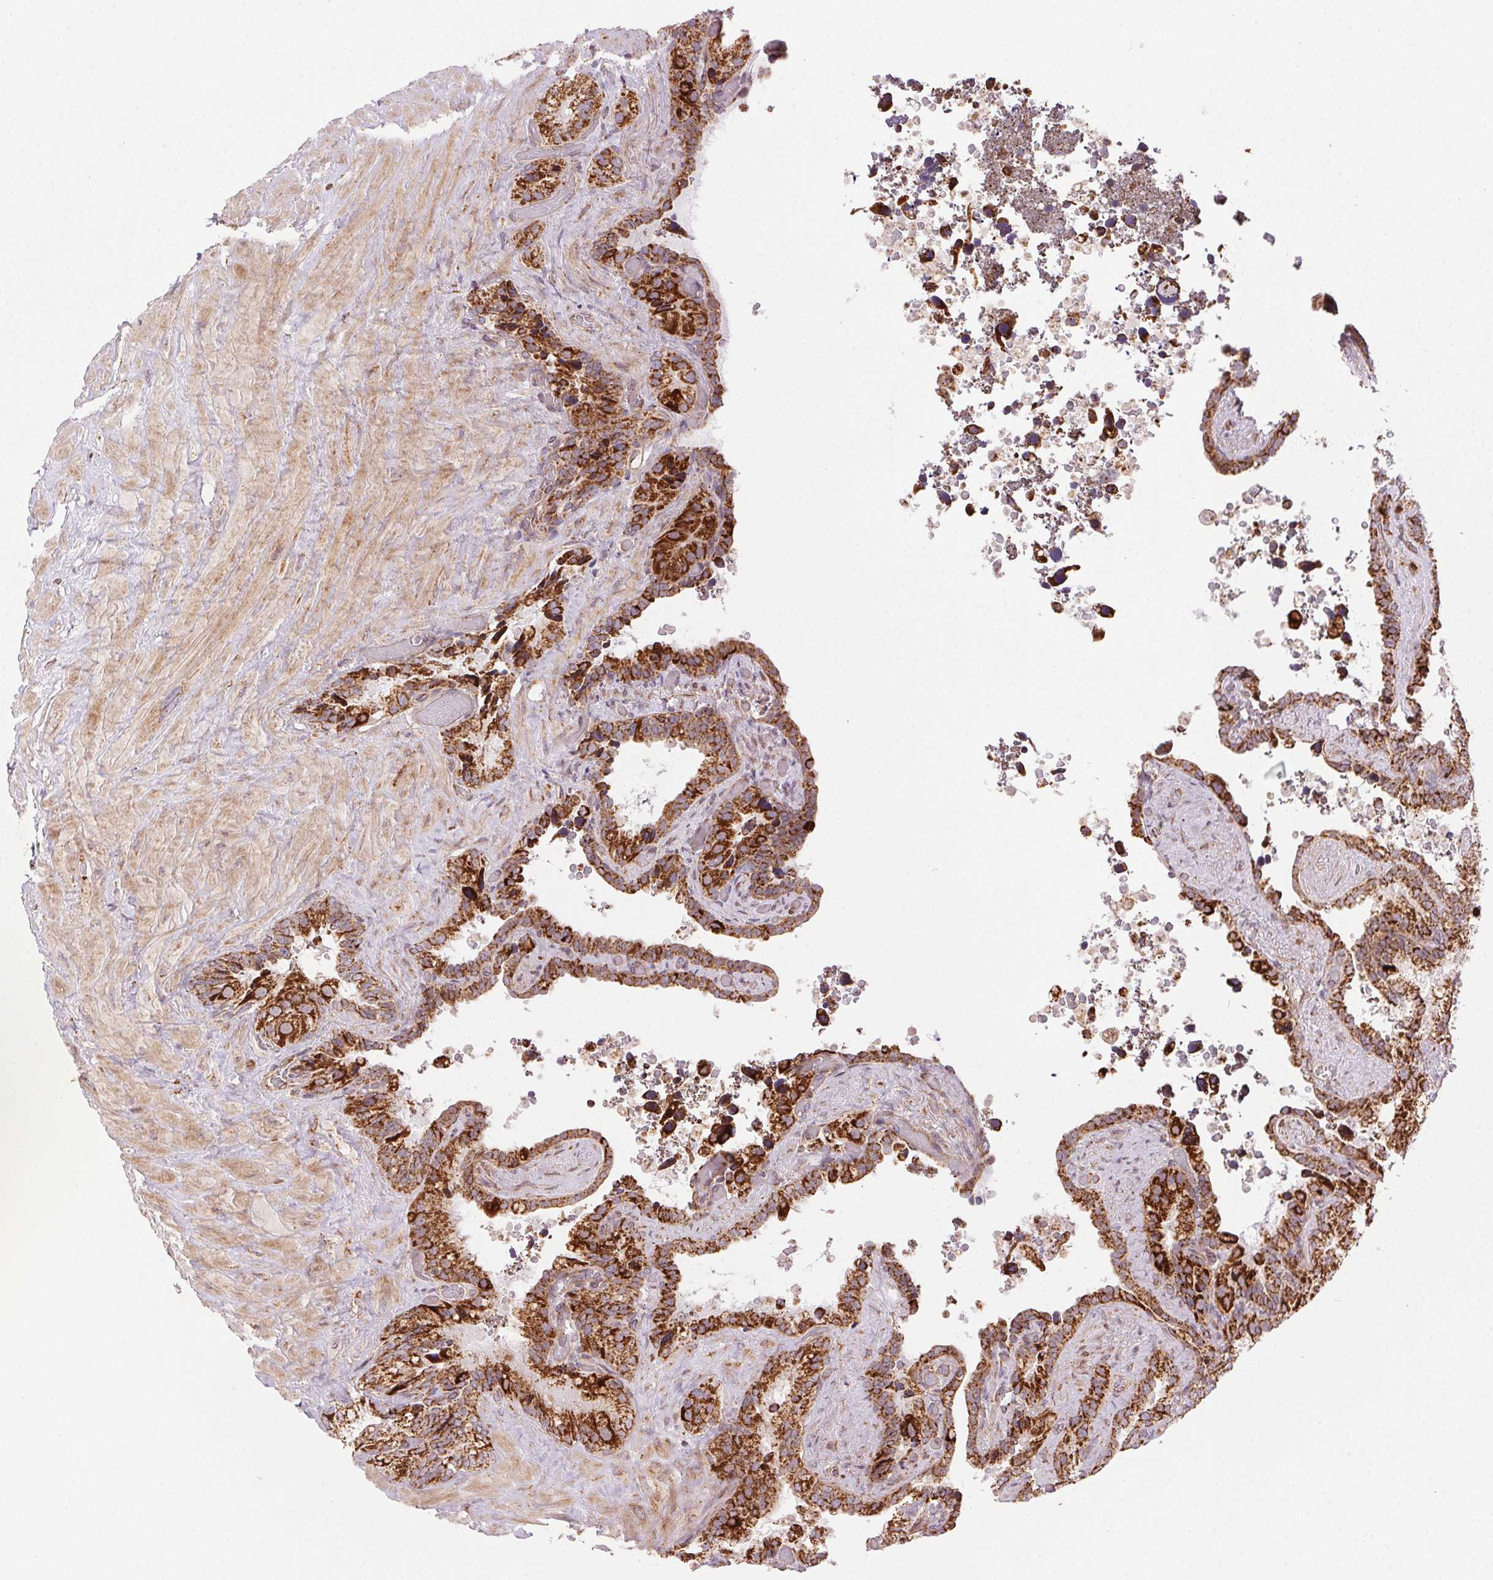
{"staining": {"intensity": "strong", "quantity": ">75%", "location": "cytoplasmic/membranous"}, "tissue": "seminal vesicle", "cell_type": "Glandular cells", "image_type": "normal", "snomed": [{"axis": "morphology", "description": "Normal tissue, NOS"}, {"axis": "topography", "description": "Seminal veicle"}], "caption": "Immunohistochemical staining of normal seminal vesicle demonstrates high levels of strong cytoplasmic/membranous expression in approximately >75% of glandular cells. The staining was performed using DAB (3,3'-diaminobenzidine), with brown indicating positive protein expression. Nuclei are stained blue with hematoxylin.", "gene": "CLPB", "patient": {"sex": "male", "age": 60}}